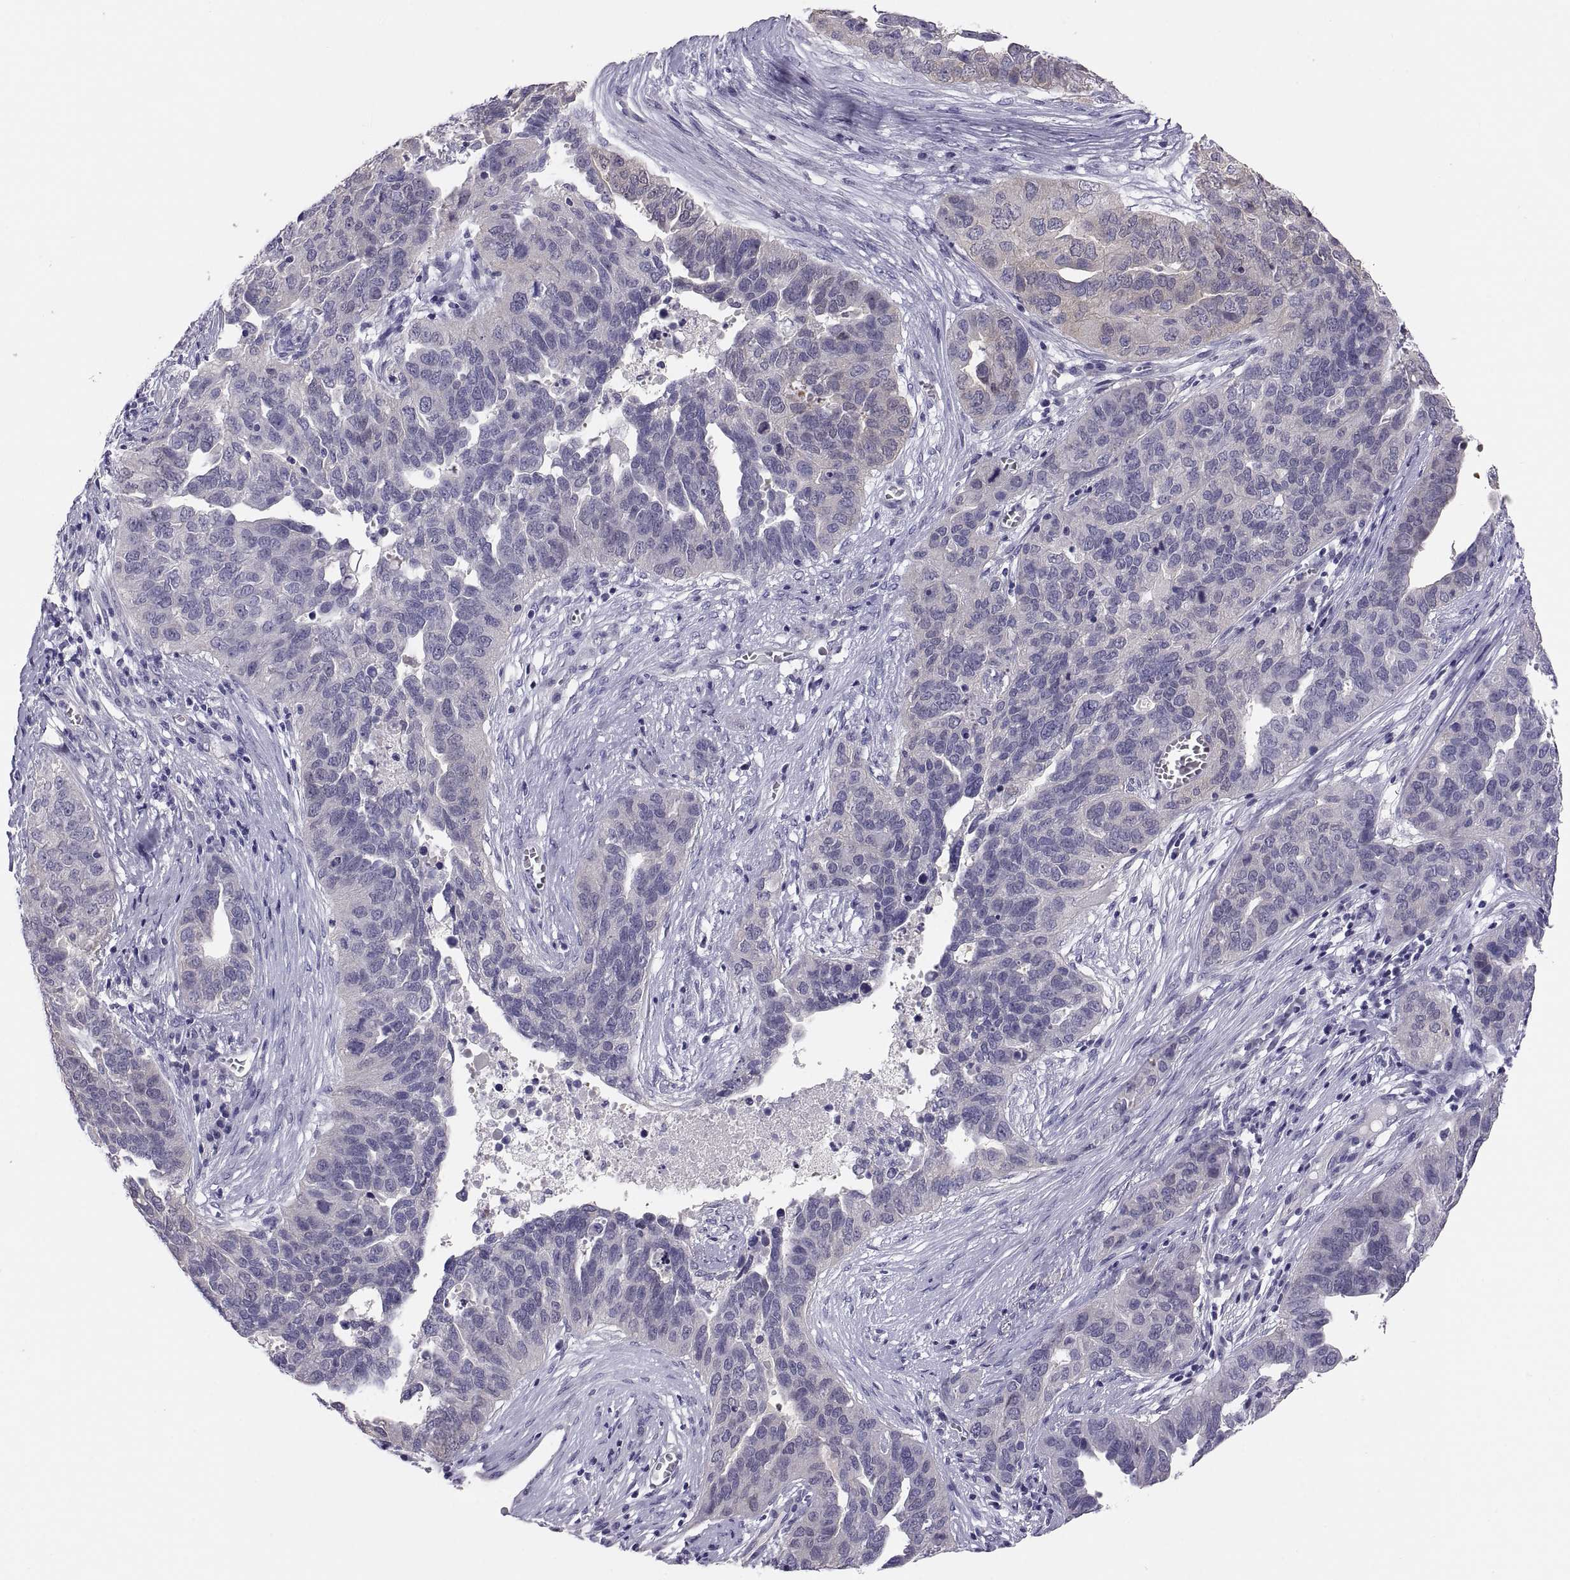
{"staining": {"intensity": "negative", "quantity": "none", "location": "none"}, "tissue": "ovarian cancer", "cell_type": "Tumor cells", "image_type": "cancer", "snomed": [{"axis": "morphology", "description": "Carcinoma, endometroid"}, {"axis": "topography", "description": "Soft tissue"}, {"axis": "topography", "description": "Ovary"}], "caption": "Immunohistochemistry micrograph of human ovarian endometroid carcinoma stained for a protein (brown), which exhibits no staining in tumor cells.", "gene": "STRC", "patient": {"sex": "female", "age": 52}}